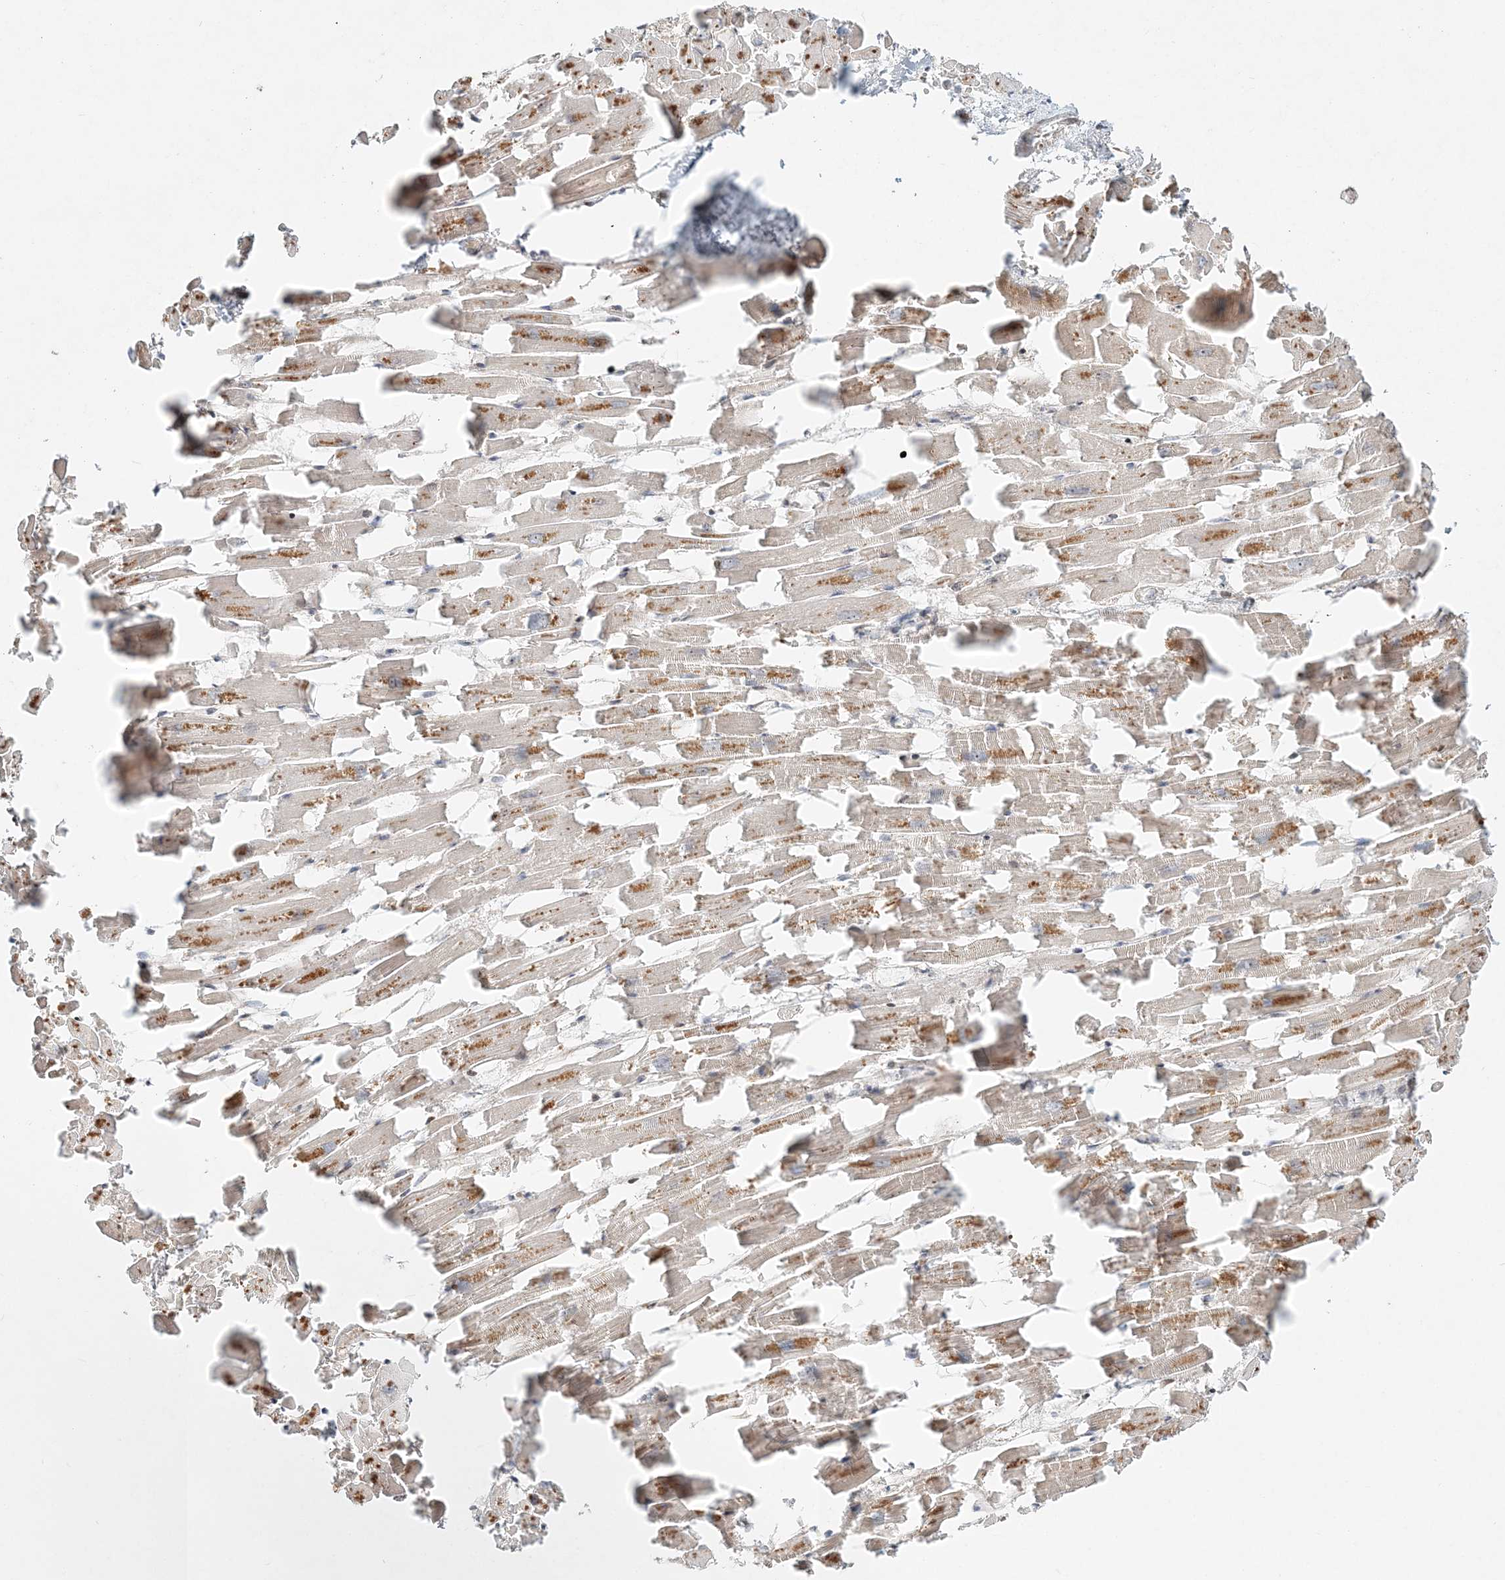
{"staining": {"intensity": "weak", "quantity": "25%-75%", "location": "cytoplasmic/membranous"}, "tissue": "heart muscle", "cell_type": "Cardiomyocytes", "image_type": "normal", "snomed": [{"axis": "morphology", "description": "Normal tissue, NOS"}, {"axis": "topography", "description": "Heart"}], "caption": "Immunohistochemistry (IHC) (DAB (3,3'-diaminobenzidine)) staining of normal heart muscle displays weak cytoplasmic/membranous protein positivity in approximately 25%-75% of cardiomyocytes. (DAB IHC, brown staining for protein, blue staining for nuclei).", "gene": "CXXC5", "patient": {"sex": "female", "age": 64}}